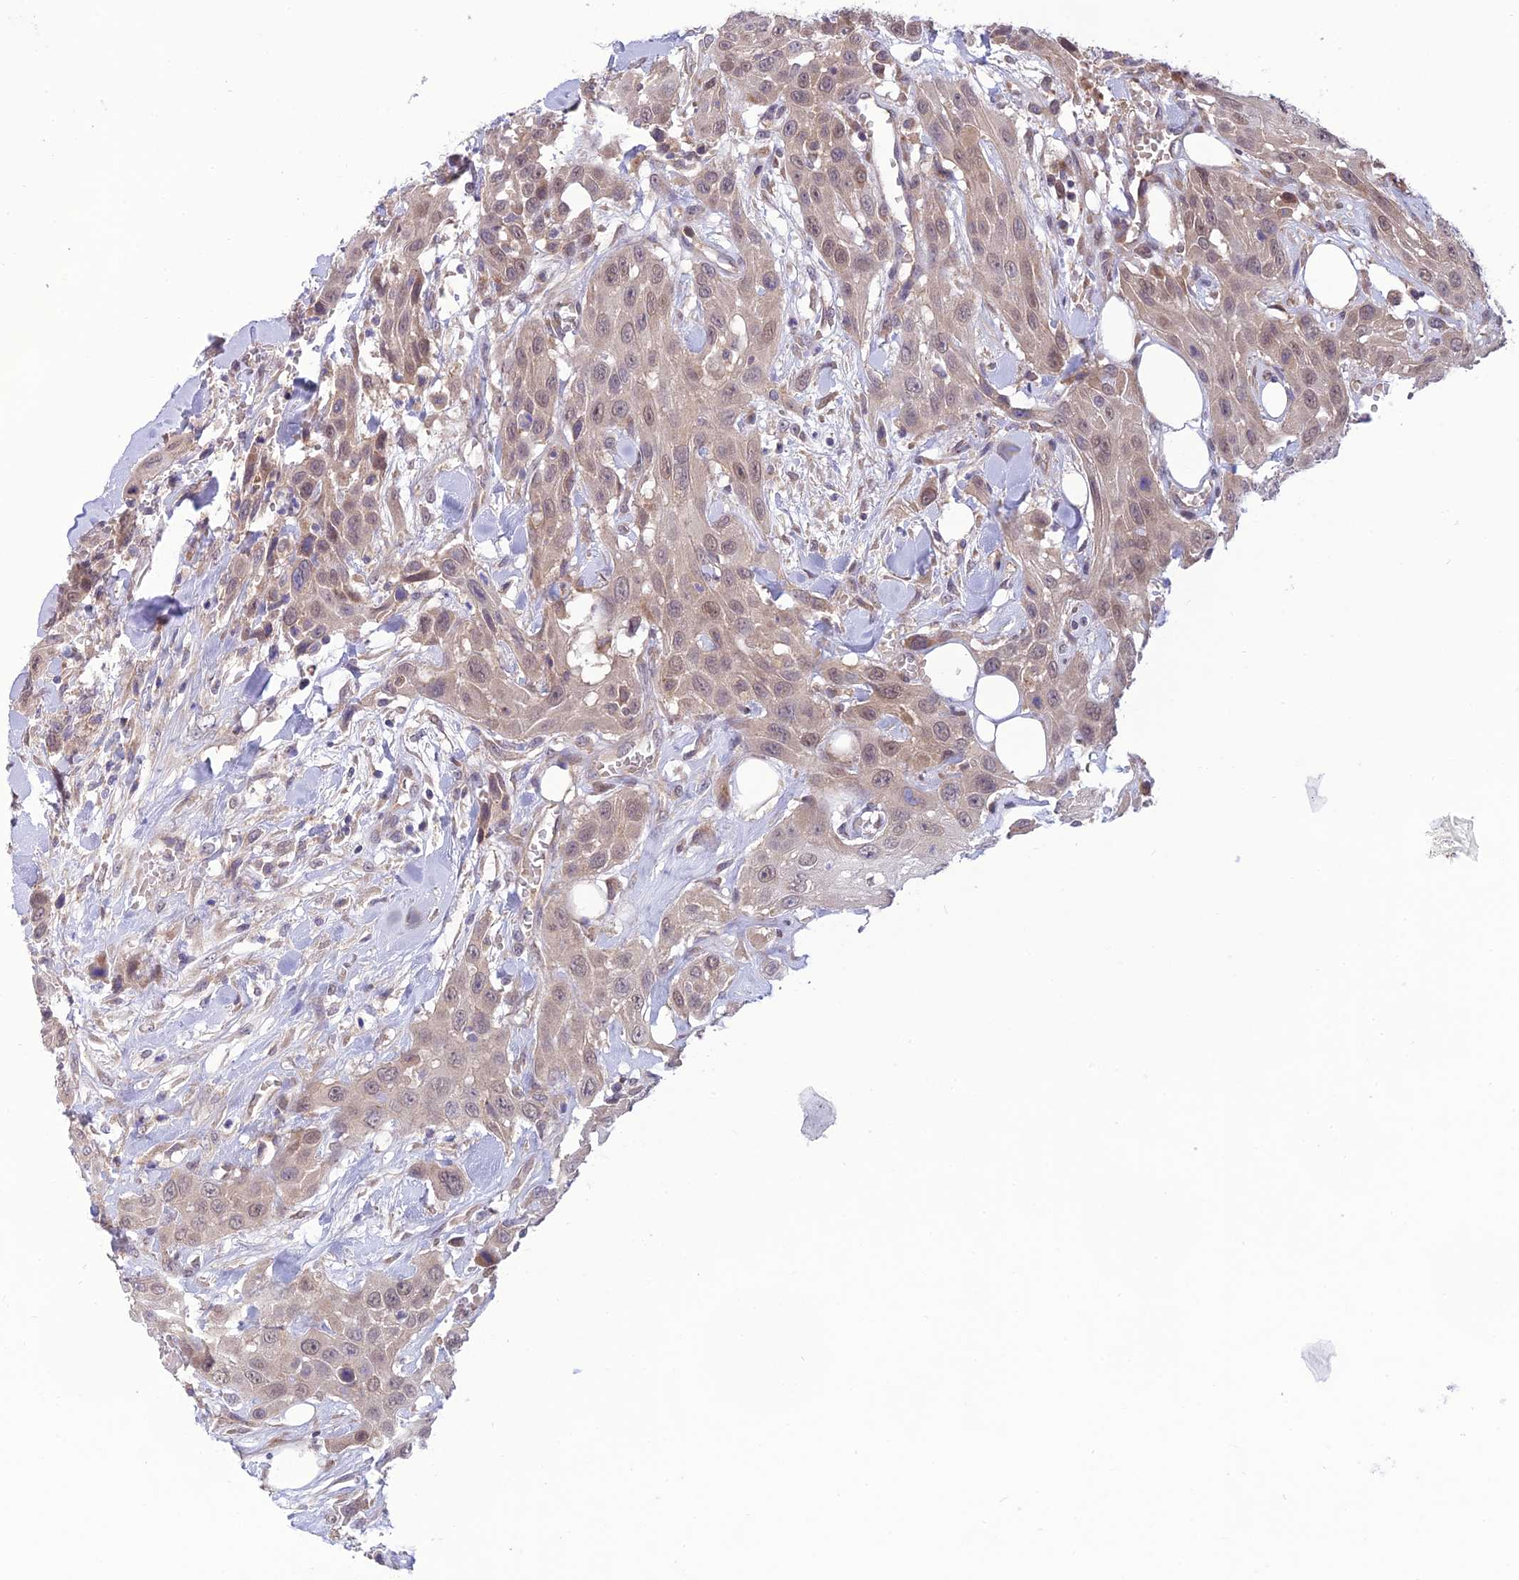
{"staining": {"intensity": "weak", "quantity": "25%-75%", "location": "nuclear"}, "tissue": "head and neck cancer", "cell_type": "Tumor cells", "image_type": "cancer", "snomed": [{"axis": "morphology", "description": "Squamous cell carcinoma, NOS"}, {"axis": "topography", "description": "Head-Neck"}], "caption": "Head and neck cancer stained for a protein demonstrates weak nuclear positivity in tumor cells. Using DAB (3,3'-diaminobenzidine) (brown) and hematoxylin (blue) stains, captured at high magnification using brightfield microscopy.", "gene": "UROS", "patient": {"sex": "male", "age": 81}}